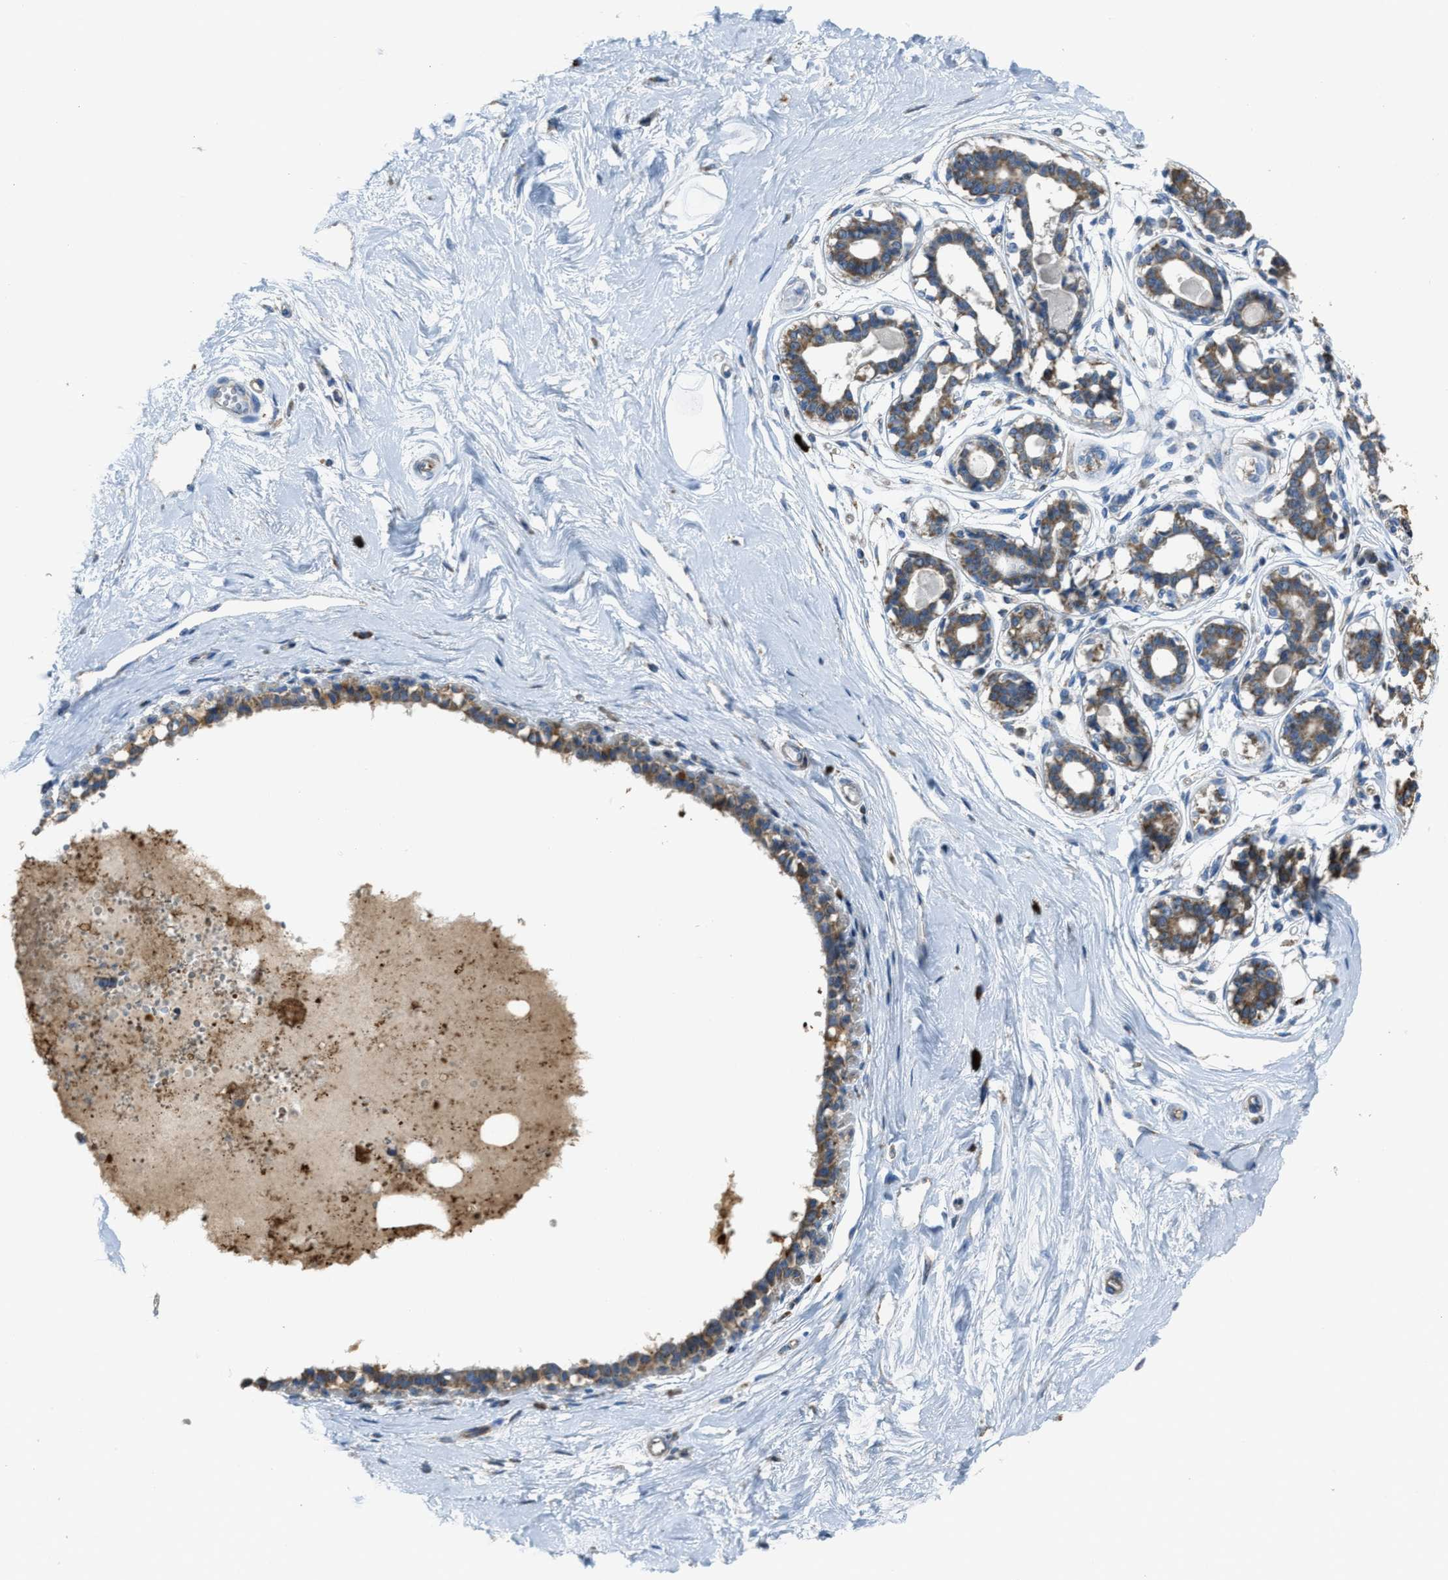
{"staining": {"intensity": "negative", "quantity": "none", "location": "none"}, "tissue": "breast", "cell_type": "Adipocytes", "image_type": "normal", "snomed": [{"axis": "morphology", "description": "Normal tissue, NOS"}, {"axis": "topography", "description": "Breast"}], "caption": "Immunohistochemistry (IHC) of normal breast demonstrates no positivity in adipocytes. (Stains: DAB (3,3'-diaminobenzidine) immunohistochemistry (IHC) with hematoxylin counter stain, Microscopy: brightfield microscopy at high magnification).", "gene": "SLC25A11", "patient": {"sex": "female", "age": 45}}